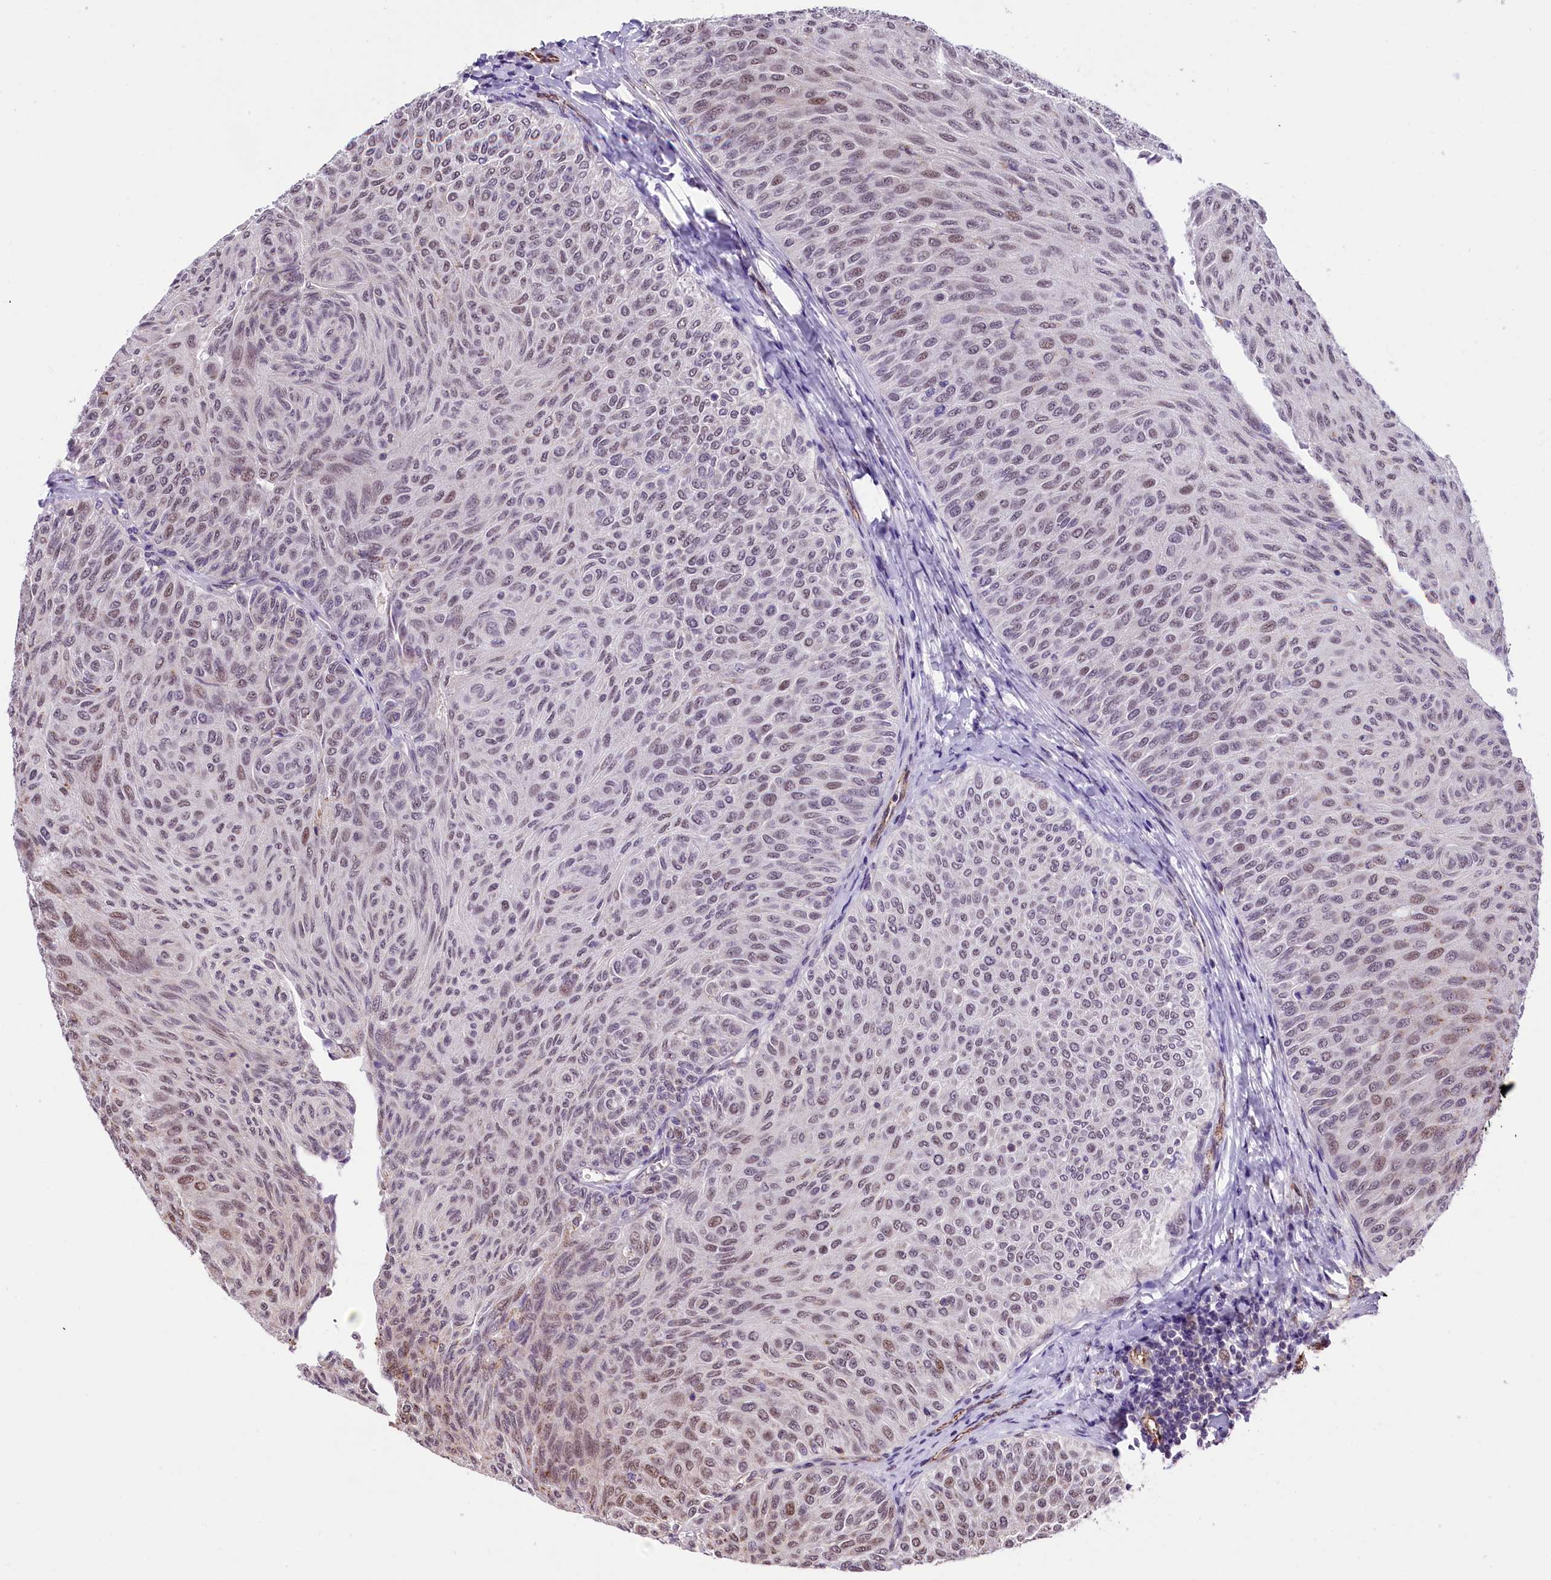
{"staining": {"intensity": "moderate", "quantity": "<25%", "location": "nuclear"}, "tissue": "urothelial cancer", "cell_type": "Tumor cells", "image_type": "cancer", "snomed": [{"axis": "morphology", "description": "Urothelial carcinoma, Low grade"}, {"axis": "topography", "description": "Urinary bladder"}], "caption": "DAB (3,3'-diaminobenzidine) immunohistochemical staining of urothelial cancer shows moderate nuclear protein positivity in about <25% of tumor cells. The staining was performed using DAB, with brown indicating positive protein expression. Nuclei are stained blue with hematoxylin.", "gene": "MRPL54", "patient": {"sex": "male", "age": 78}}